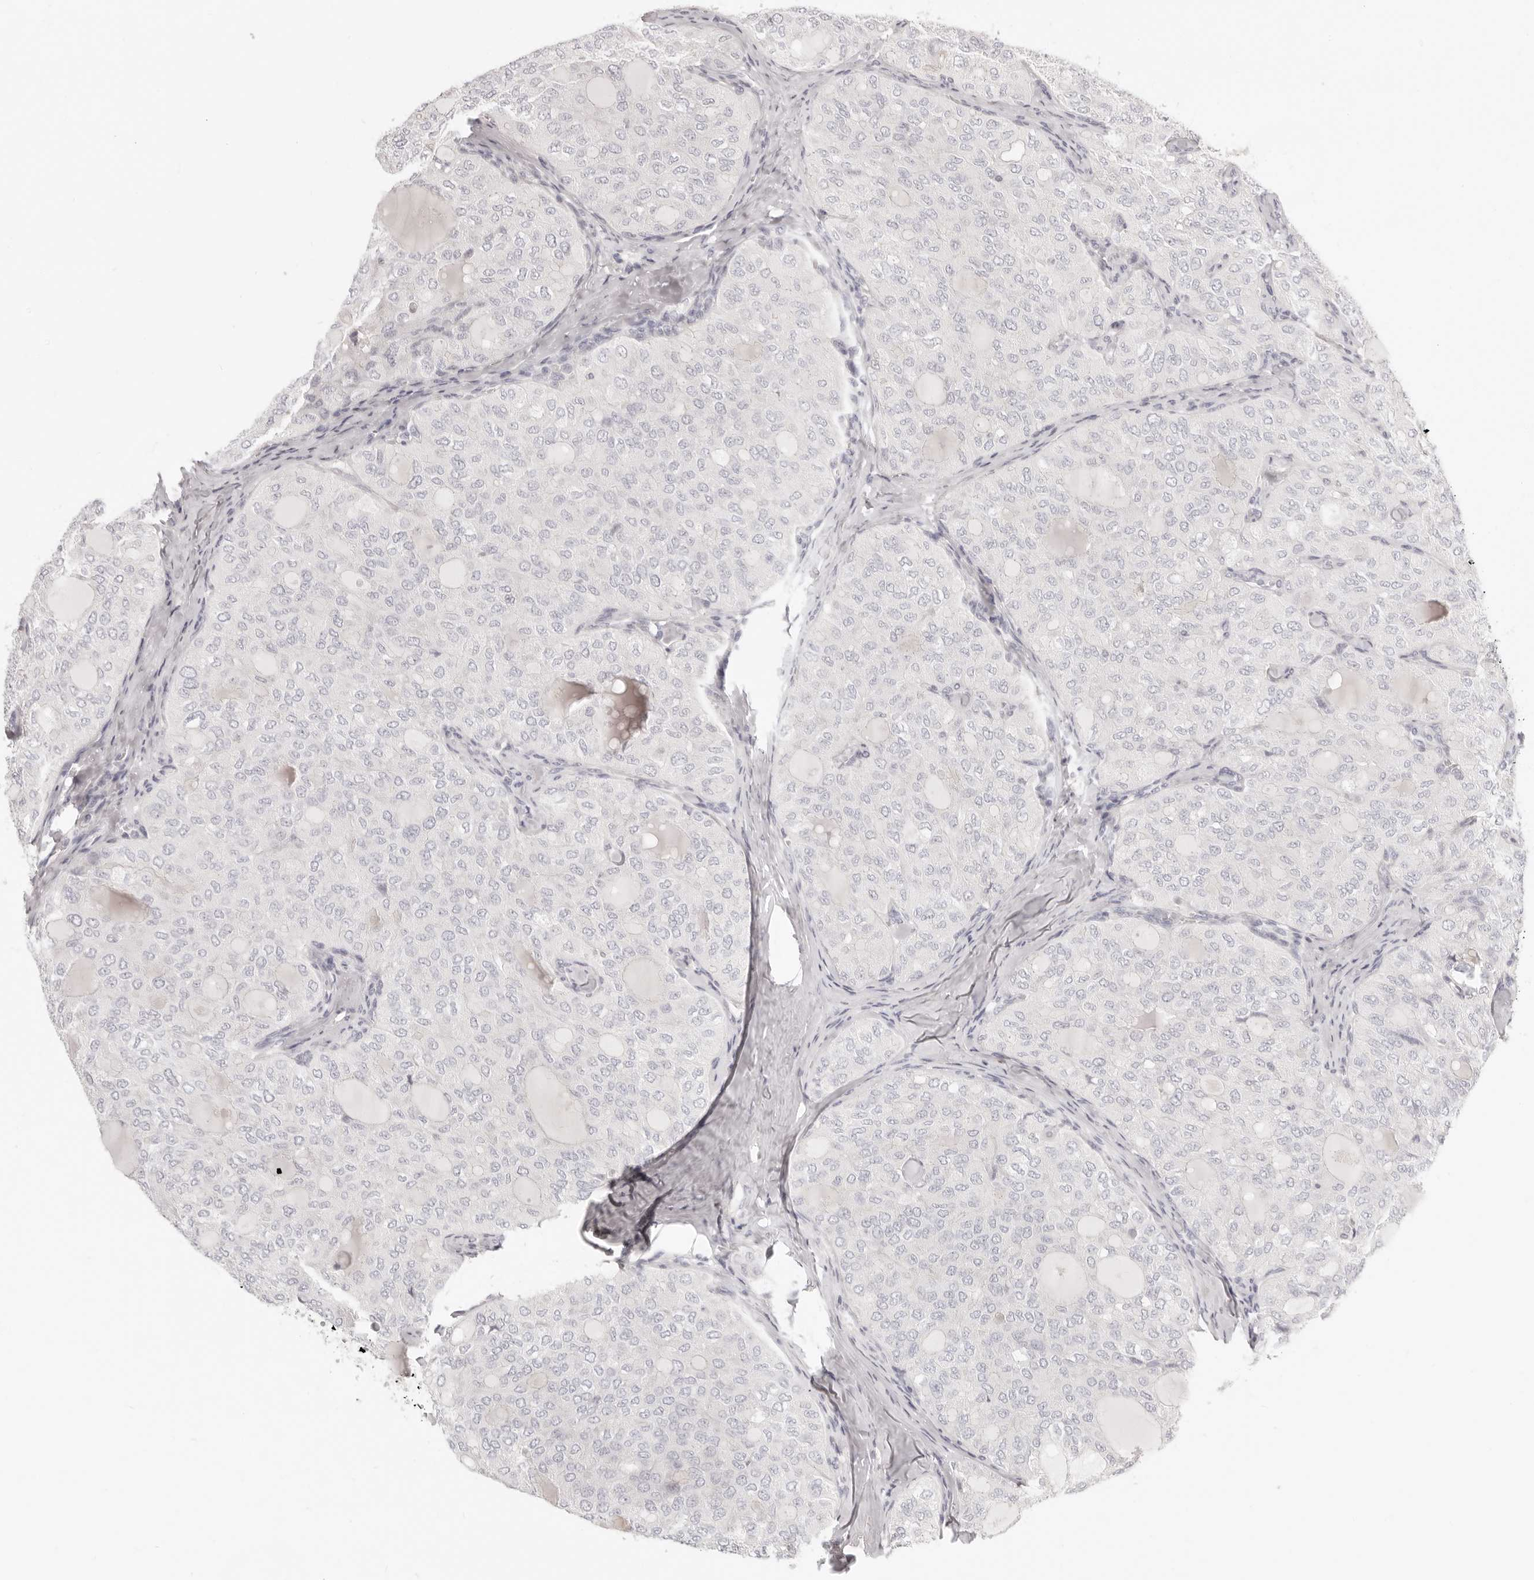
{"staining": {"intensity": "negative", "quantity": "none", "location": "none"}, "tissue": "thyroid cancer", "cell_type": "Tumor cells", "image_type": "cancer", "snomed": [{"axis": "morphology", "description": "Follicular adenoma carcinoma, NOS"}, {"axis": "topography", "description": "Thyroid gland"}], "caption": "Immunohistochemistry of human thyroid cancer reveals no positivity in tumor cells.", "gene": "FABP1", "patient": {"sex": "male", "age": 75}}